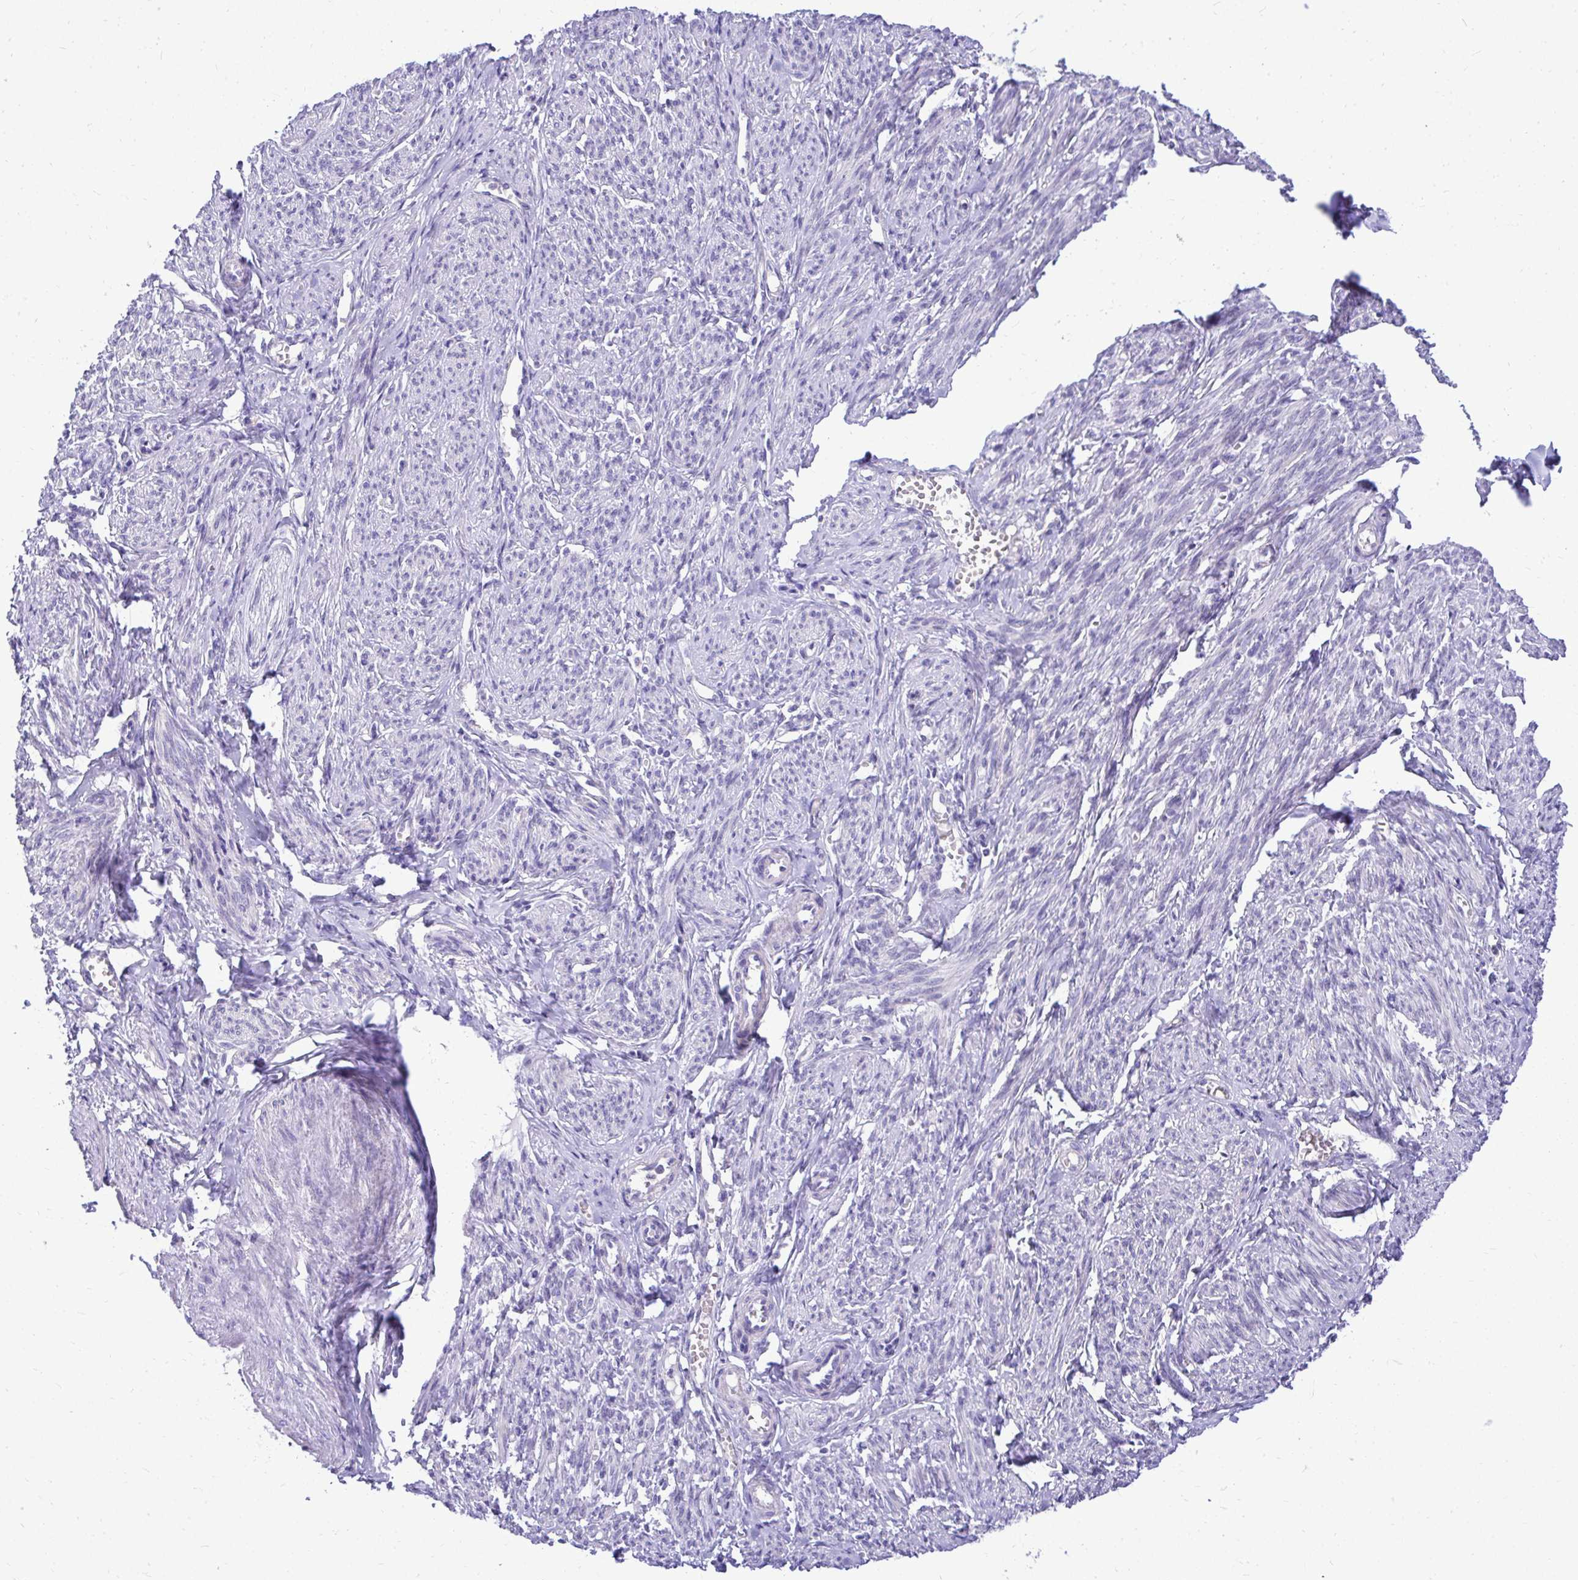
{"staining": {"intensity": "strong", "quantity": "25%-75%", "location": "cytoplasmic/membranous"}, "tissue": "smooth muscle", "cell_type": "Smooth muscle cells", "image_type": "normal", "snomed": [{"axis": "morphology", "description": "Normal tissue, NOS"}, {"axis": "topography", "description": "Smooth muscle"}], "caption": "Immunohistochemistry (IHC) (DAB) staining of unremarkable smooth muscle displays strong cytoplasmic/membranous protein staining in about 25%-75% of smooth muscle cells.", "gene": "ZSWIM9", "patient": {"sex": "female", "age": 65}}